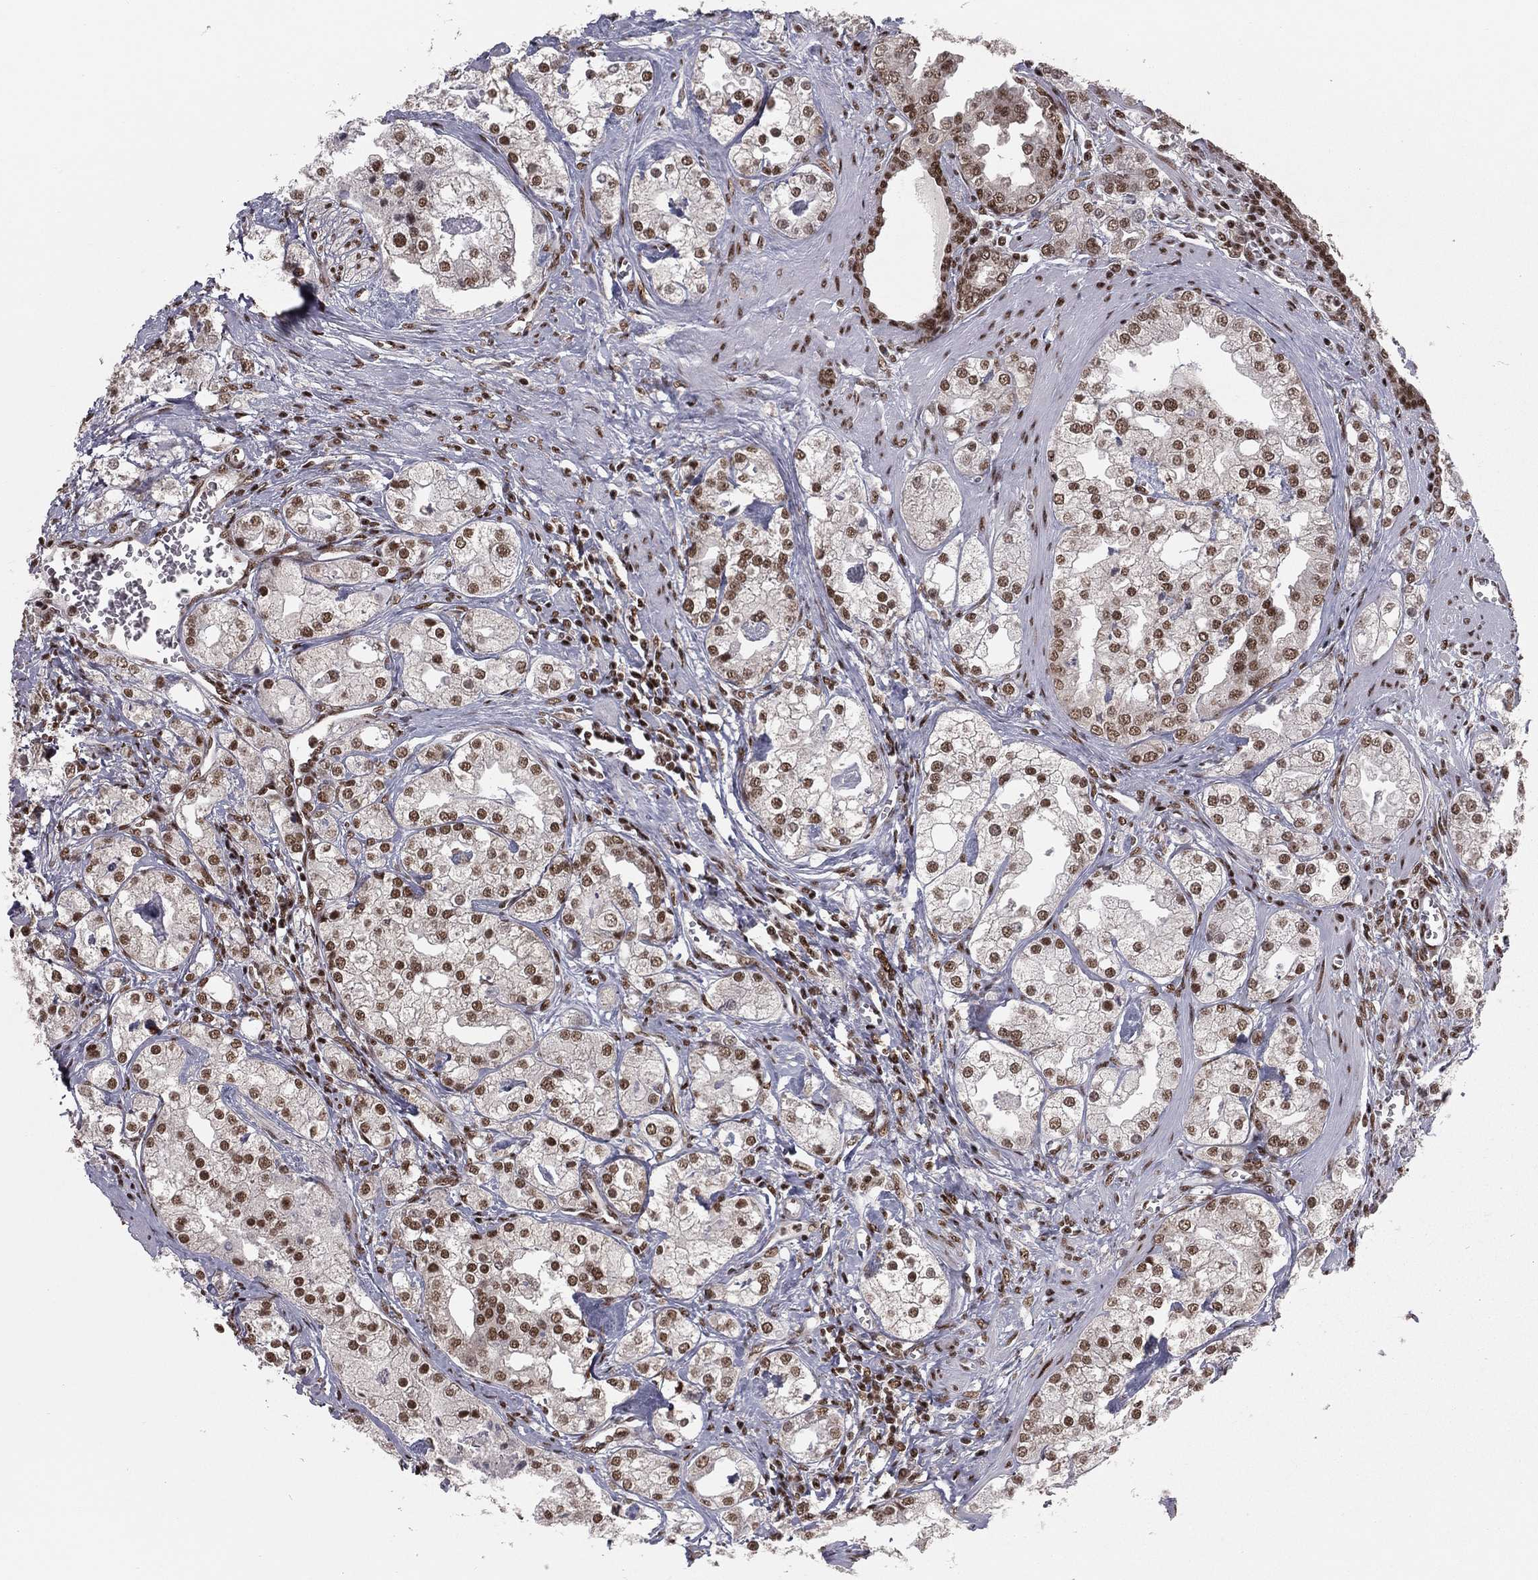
{"staining": {"intensity": "moderate", "quantity": "25%-75%", "location": "nuclear"}, "tissue": "prostate cancer", "cell_type": "Tumor cells", "image_type": "cancer", "snomed": [{"axis": "morphology", "description": "Adenocarcinoma, NOS"}, {"axis": "topography", "description": "Prostate and seminal vesicle, NOS"}, {"axis": "topography", "description": "Prostate"}], "caption": "Prostate cancer stained with immunohistochemistry (IHC) reveals moderate nuclear staining in about 25%-75% of tumor cells.", "gene": "NFYB", "patient": {"sex": "male", "age": 62}}